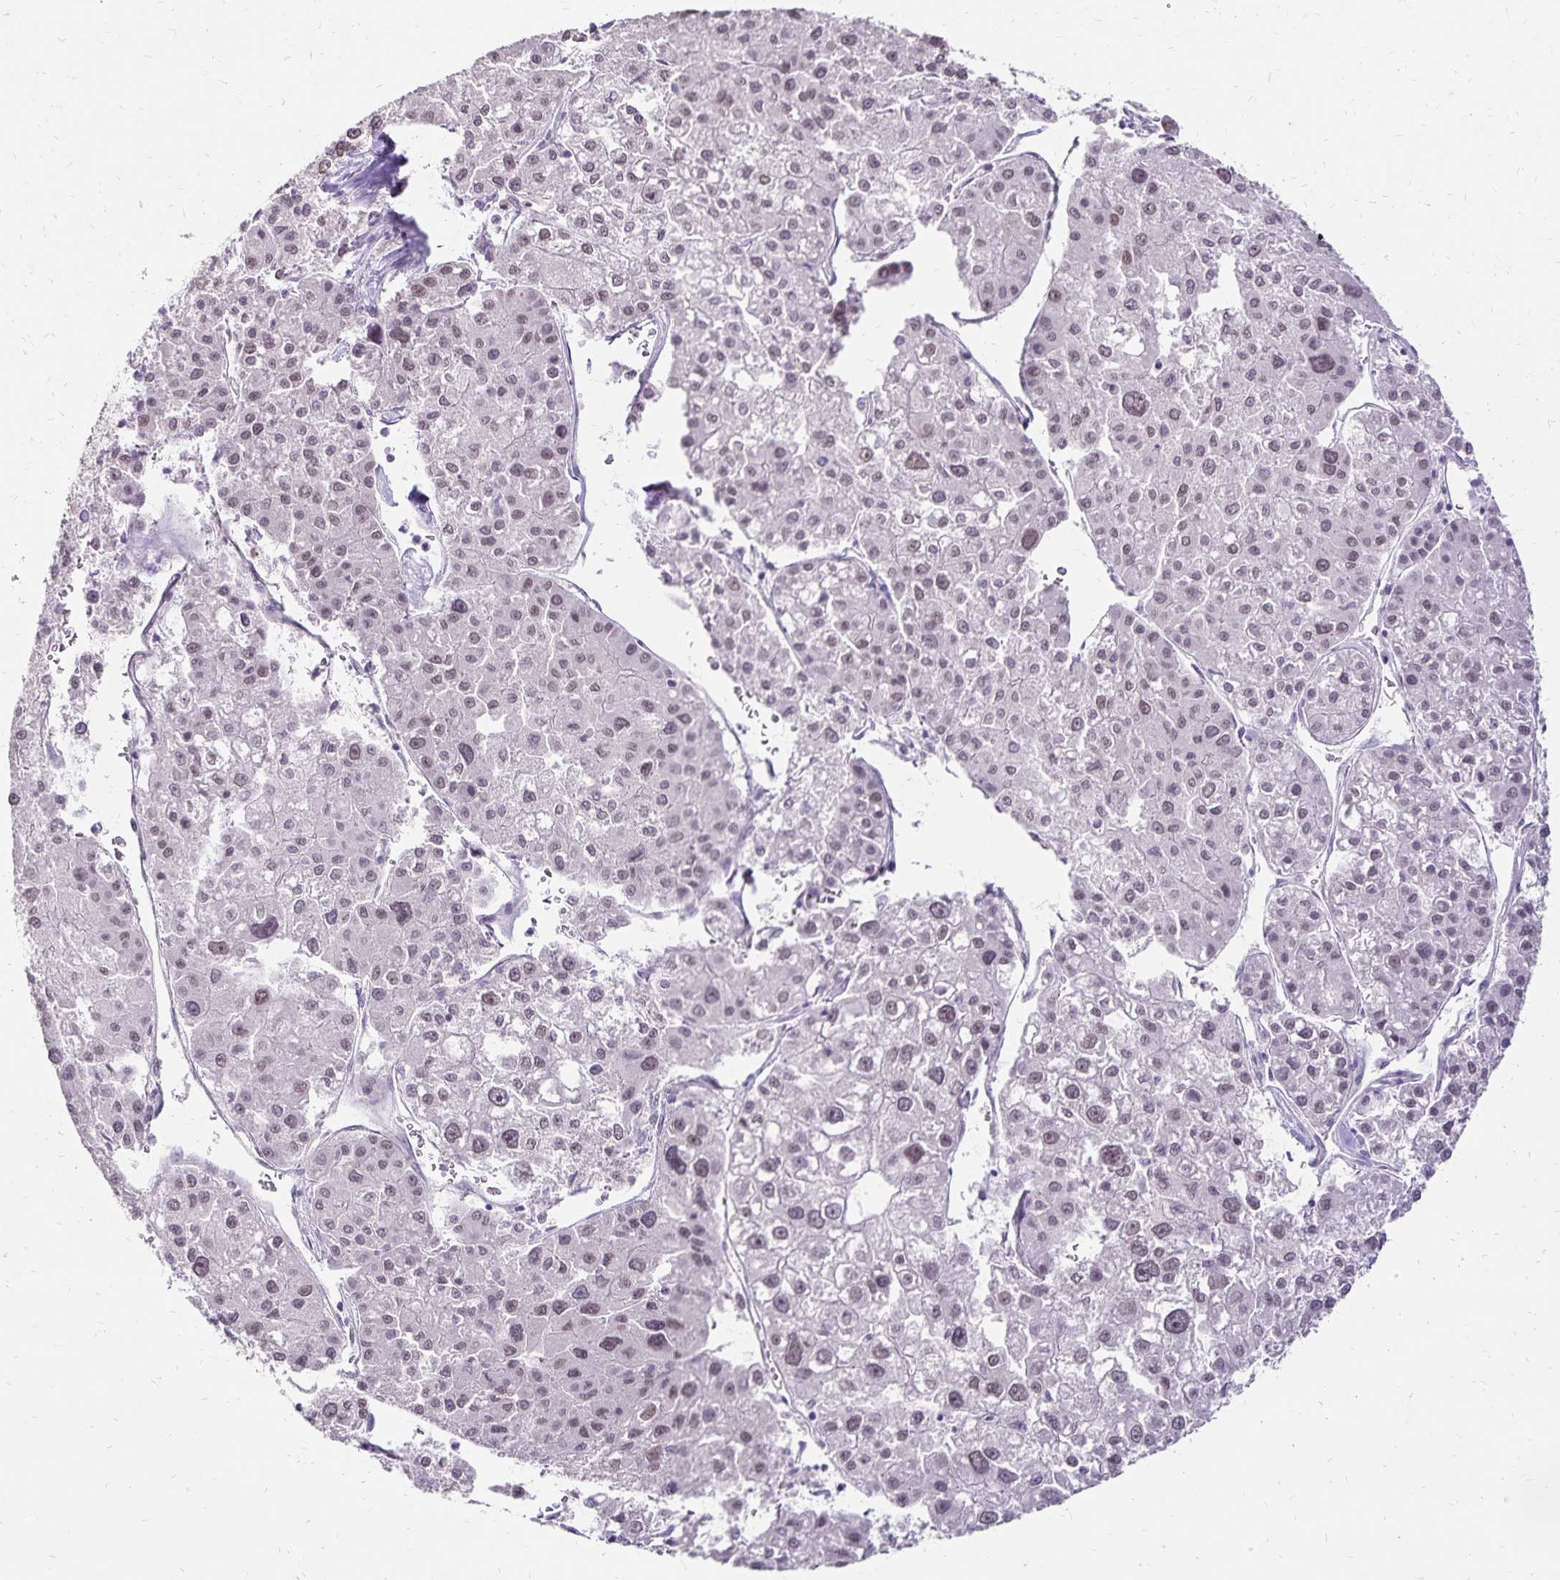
{"staining": {"intensity": "moderate", "quantity": "25%-75%", "location": "nuclear"}, "tissue": "liver cancer", "cell_type": "Tumor cells", "image_type": "cancer", "snomed": [{"axis": "morphology", "description": "Carcinoma, Hepatocellular, NOS"}, {"axis": "topography", "description": "Liver"}], "caption": "Immunohistochemistry (IHC) of liver cancer (hepatocellular carcinoma) demonstrates medium levels of moderate nuclear positivity in approximately 25%-75% of tumor cells.", "gene": "POLB", "patient": {"sex": "male", "age": 73}}